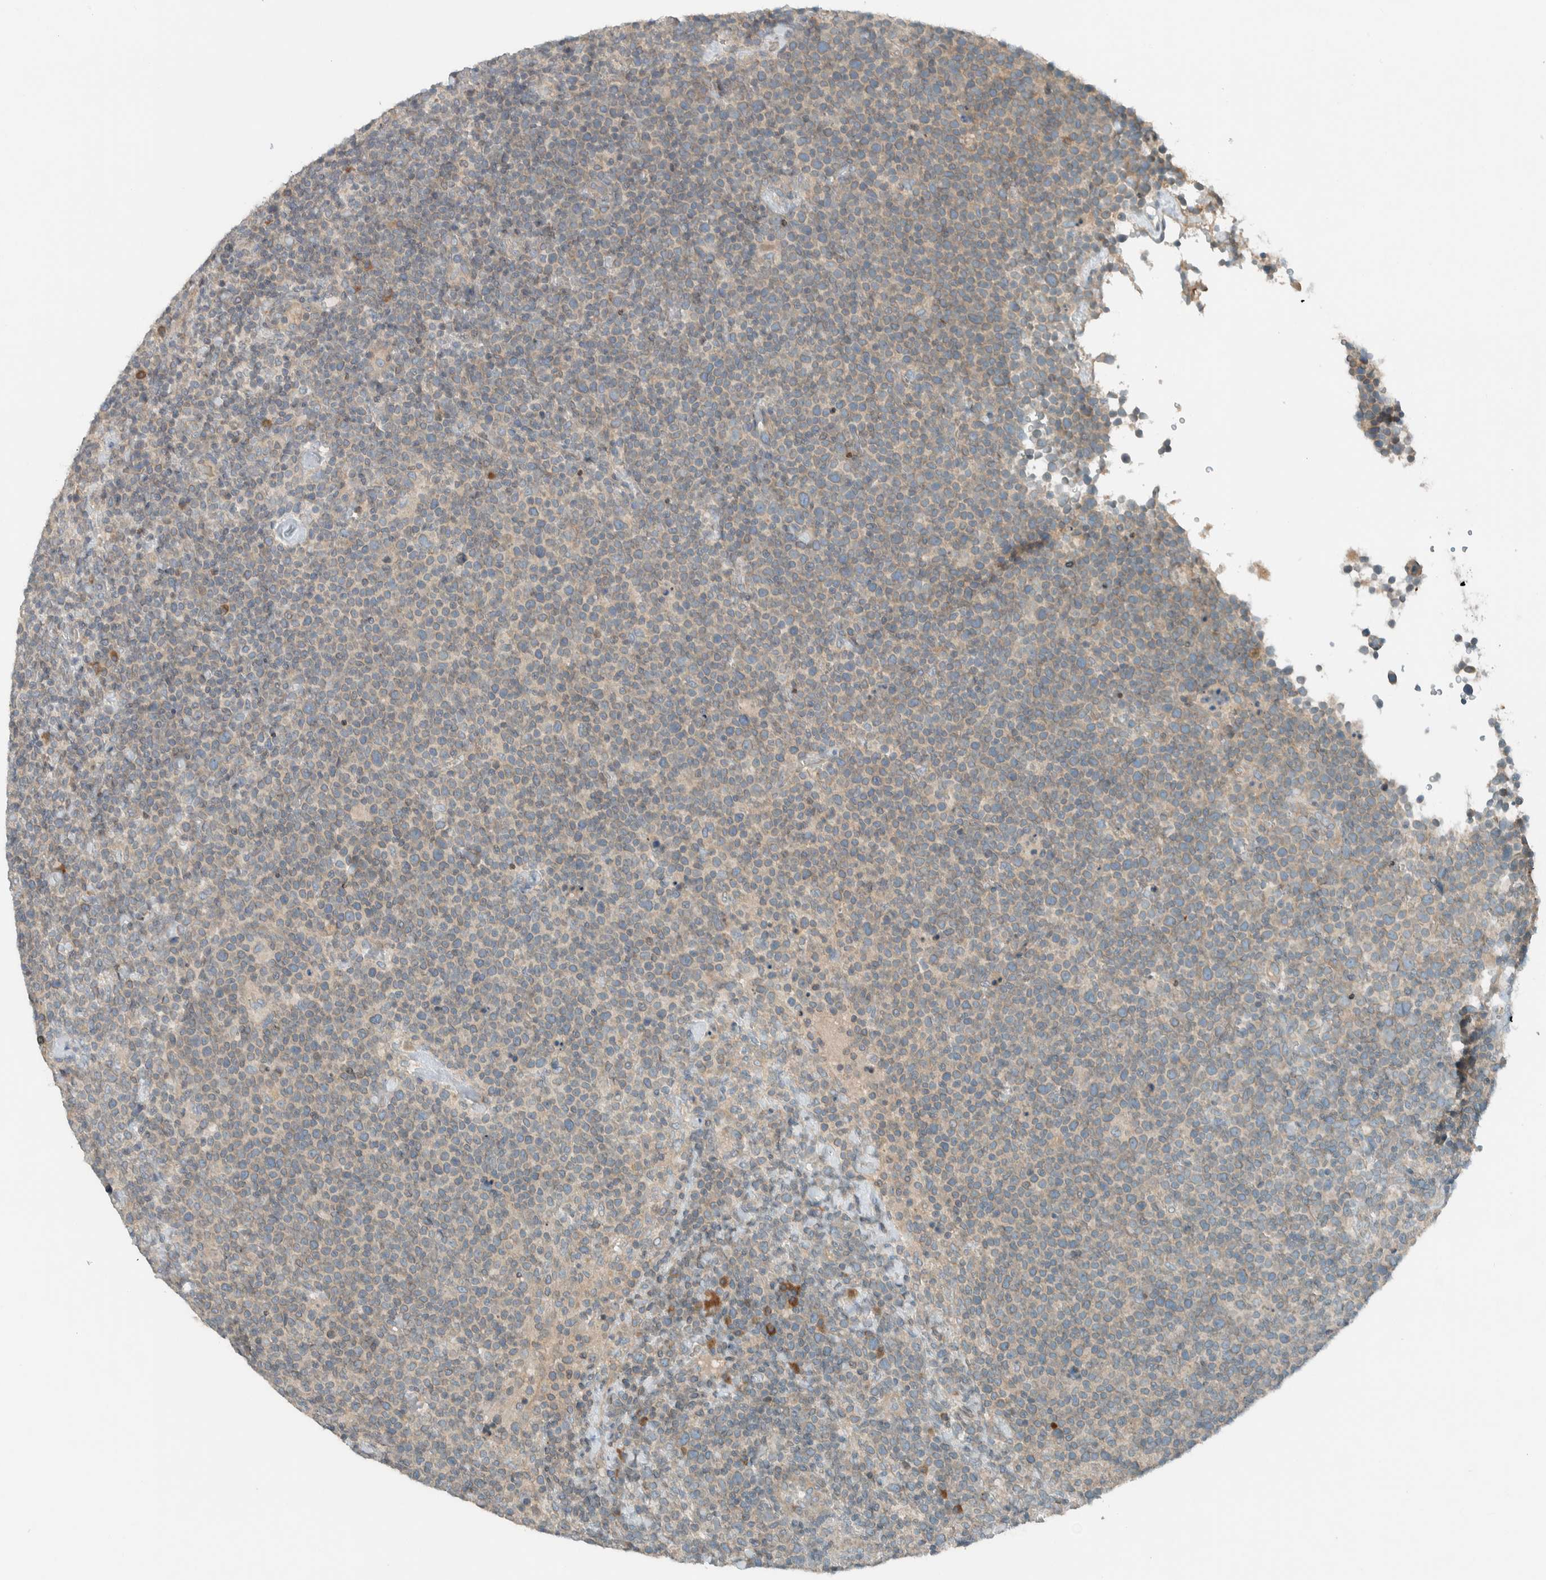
{"staining": {"intensity": "weak", "quantity": "<25%", "location": "cytoplasmic/membranous"}, "tissue": "lymphoma", "cell_type": "Tumor cells", "image_type": "cancer", "snomed": [{"axis": "morphology", "description": "Malignant lymphoma, non-Hodgkin's type, High grade"}, {"axis": "topography", "description": "Lymph node"}], "caption": "IHC of lymphoma exhibits no staining in tumor cells. (Immunohistochemistry (ihc), brightfield microscopy, high magnification).", "gene": "SEL1L", "patient": {"sex": "male", "age": 61}}